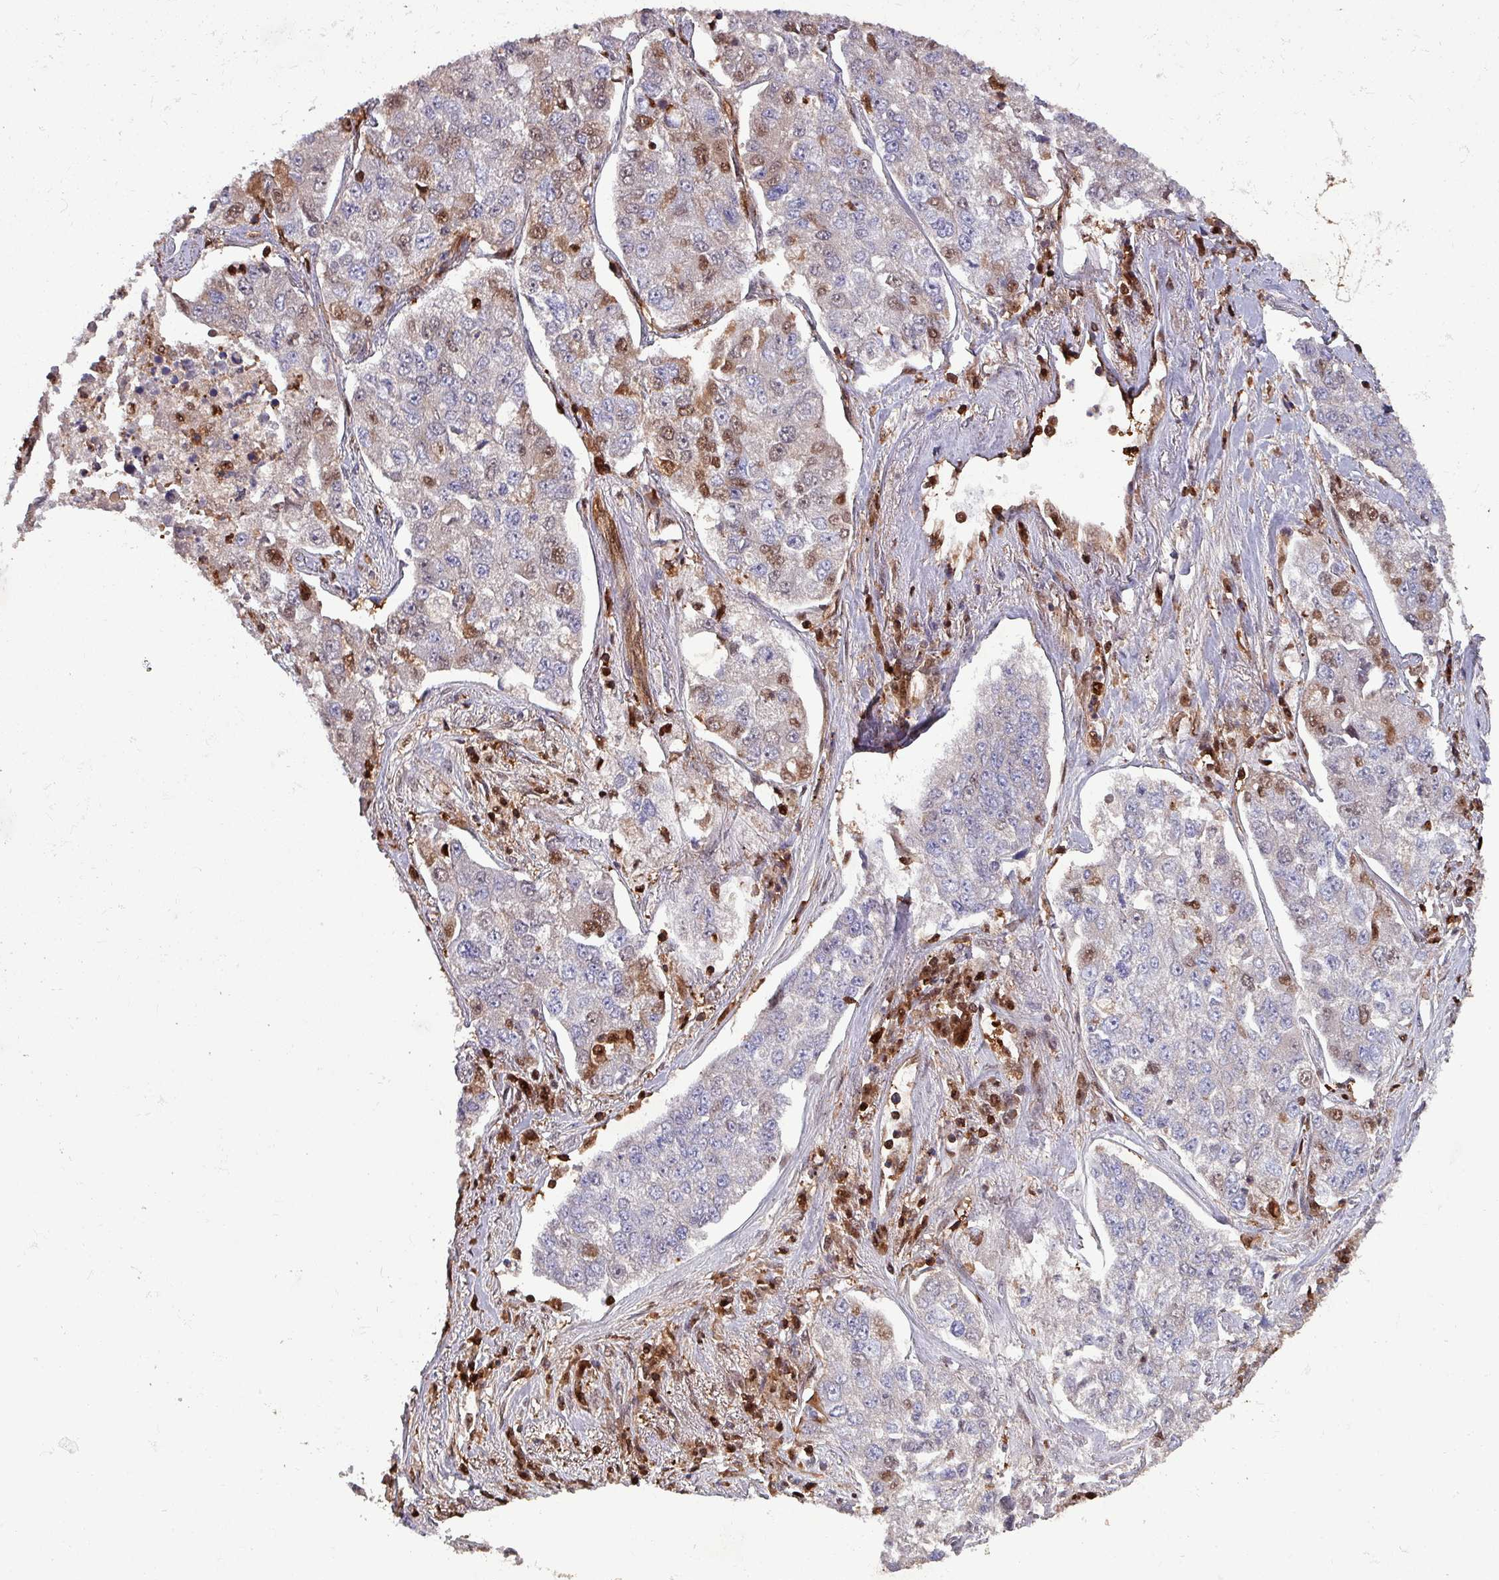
{"staining": {"intensity": "moderate", "quantity": "<25%", "location": "cytoplasmic/membranous,nuclear"}, "tissue": "lung cancer", "cell_type": "Tumor cells", "image_type": "cancer", "snomed": [{"axis": "morphology", "description": "Adenocarcinoma, NOS"}, {"axis": "topography", "description": "Lung"}], "caption": "This is a histology image of IHC staining of lung cancer (adenocarcinoma), which shows moderate staining in the cytoplasmic/membranous and nuclear of tumor cells.", "gene": "PSMB8", "patient": {"sex": "male", "age": 49}}